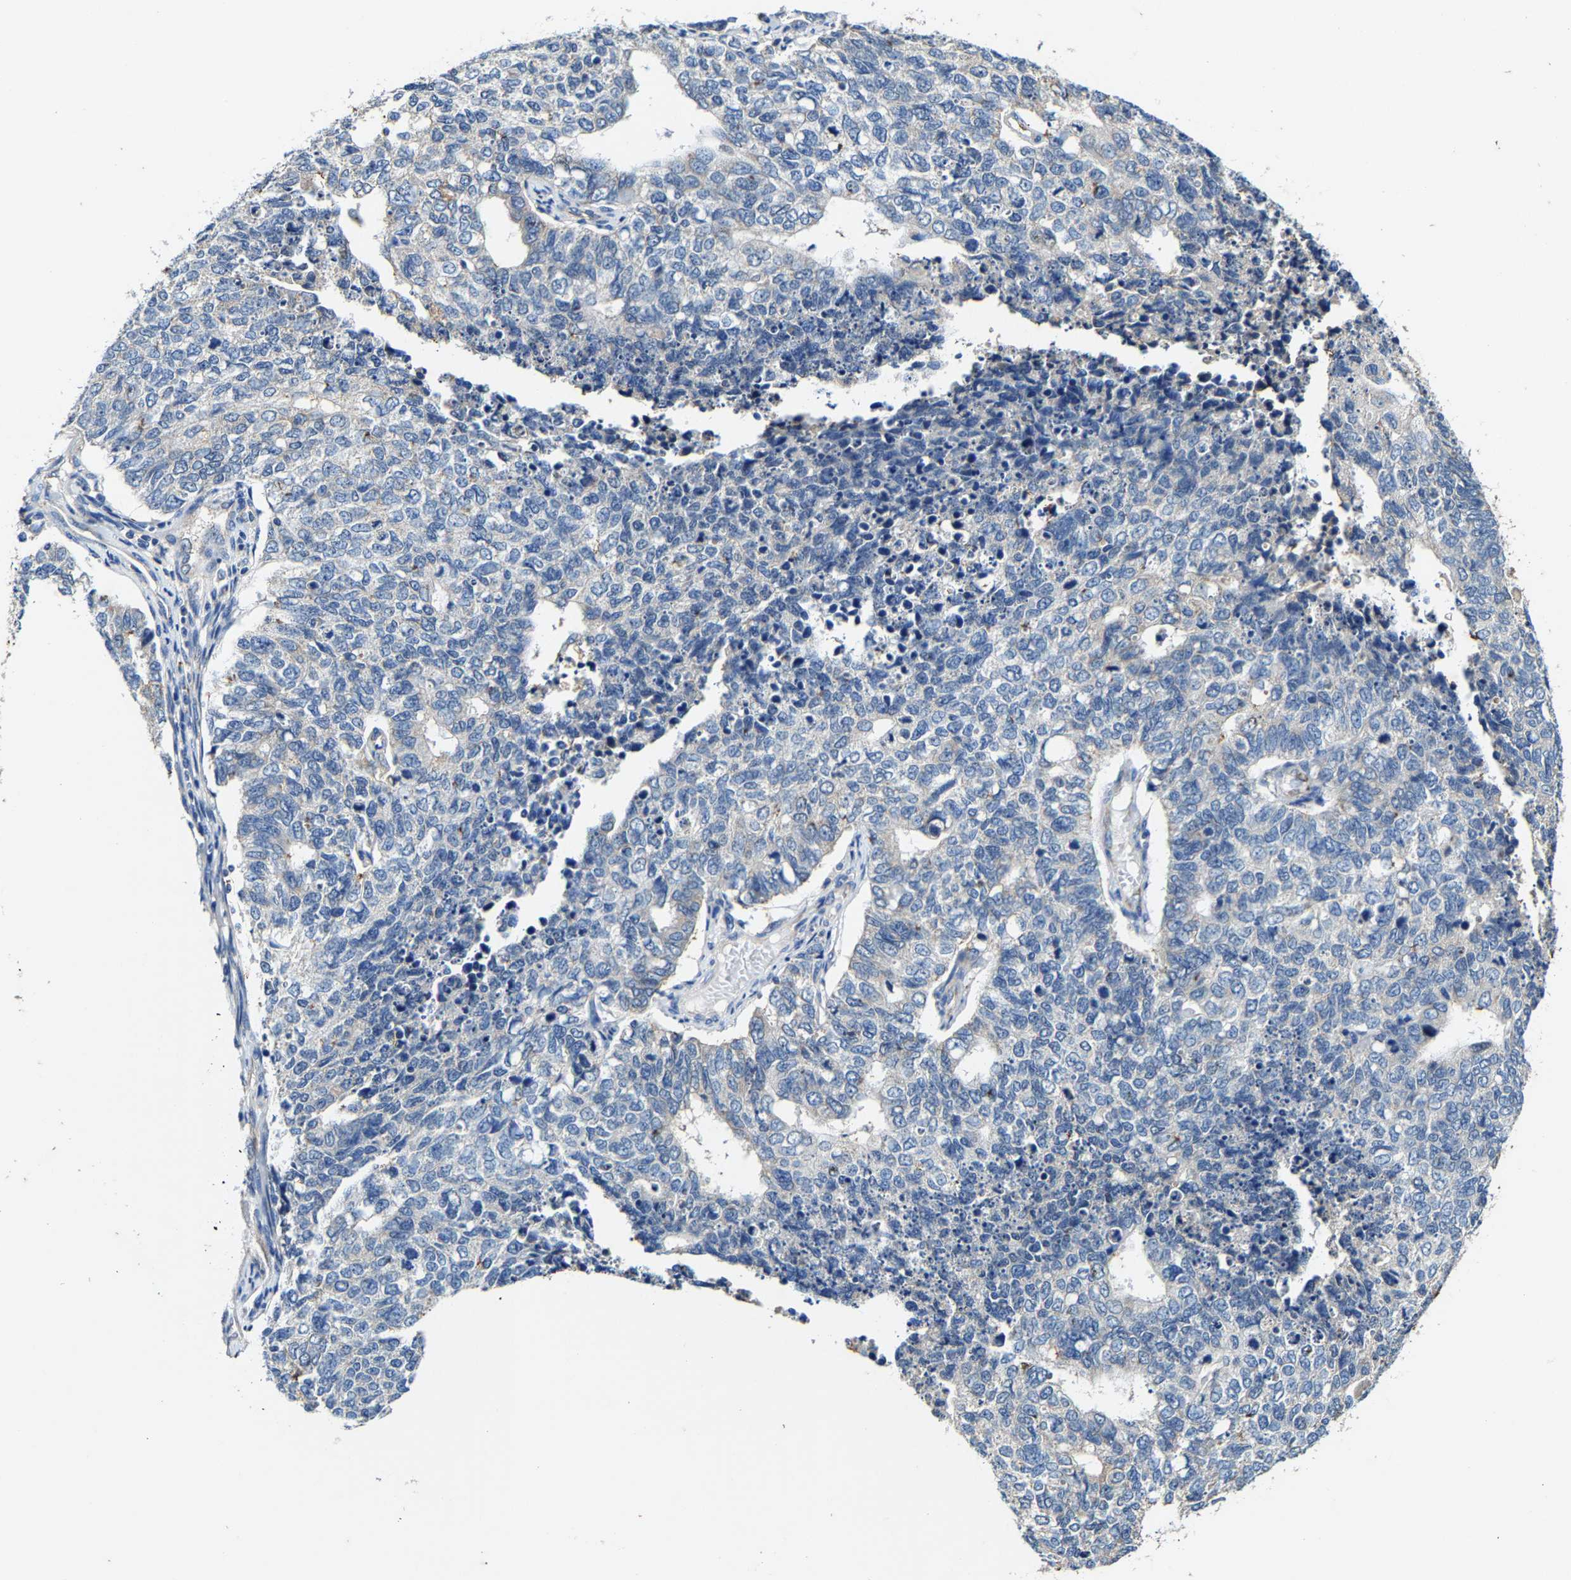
{"staining": {"intensity": "negative", "quantity": "none", "location": "none"}, "tissue": "cervical cancer", "cell_type": "Tumor cells", "image_type": "cancer", "snomed": [{"axis": "morphology", "description": "Squamous cell carcinoma, NOS"}, {"axis": "topography", "description": "Cervix"}], "caption": "DAB (3,3'-diaminobenzidine) immunohistochemical staining of cervical cancer reveals no significant staining in tumor cells.", "gene": "SLC25A25", "patient": {"sex": "female", "age": 63}}